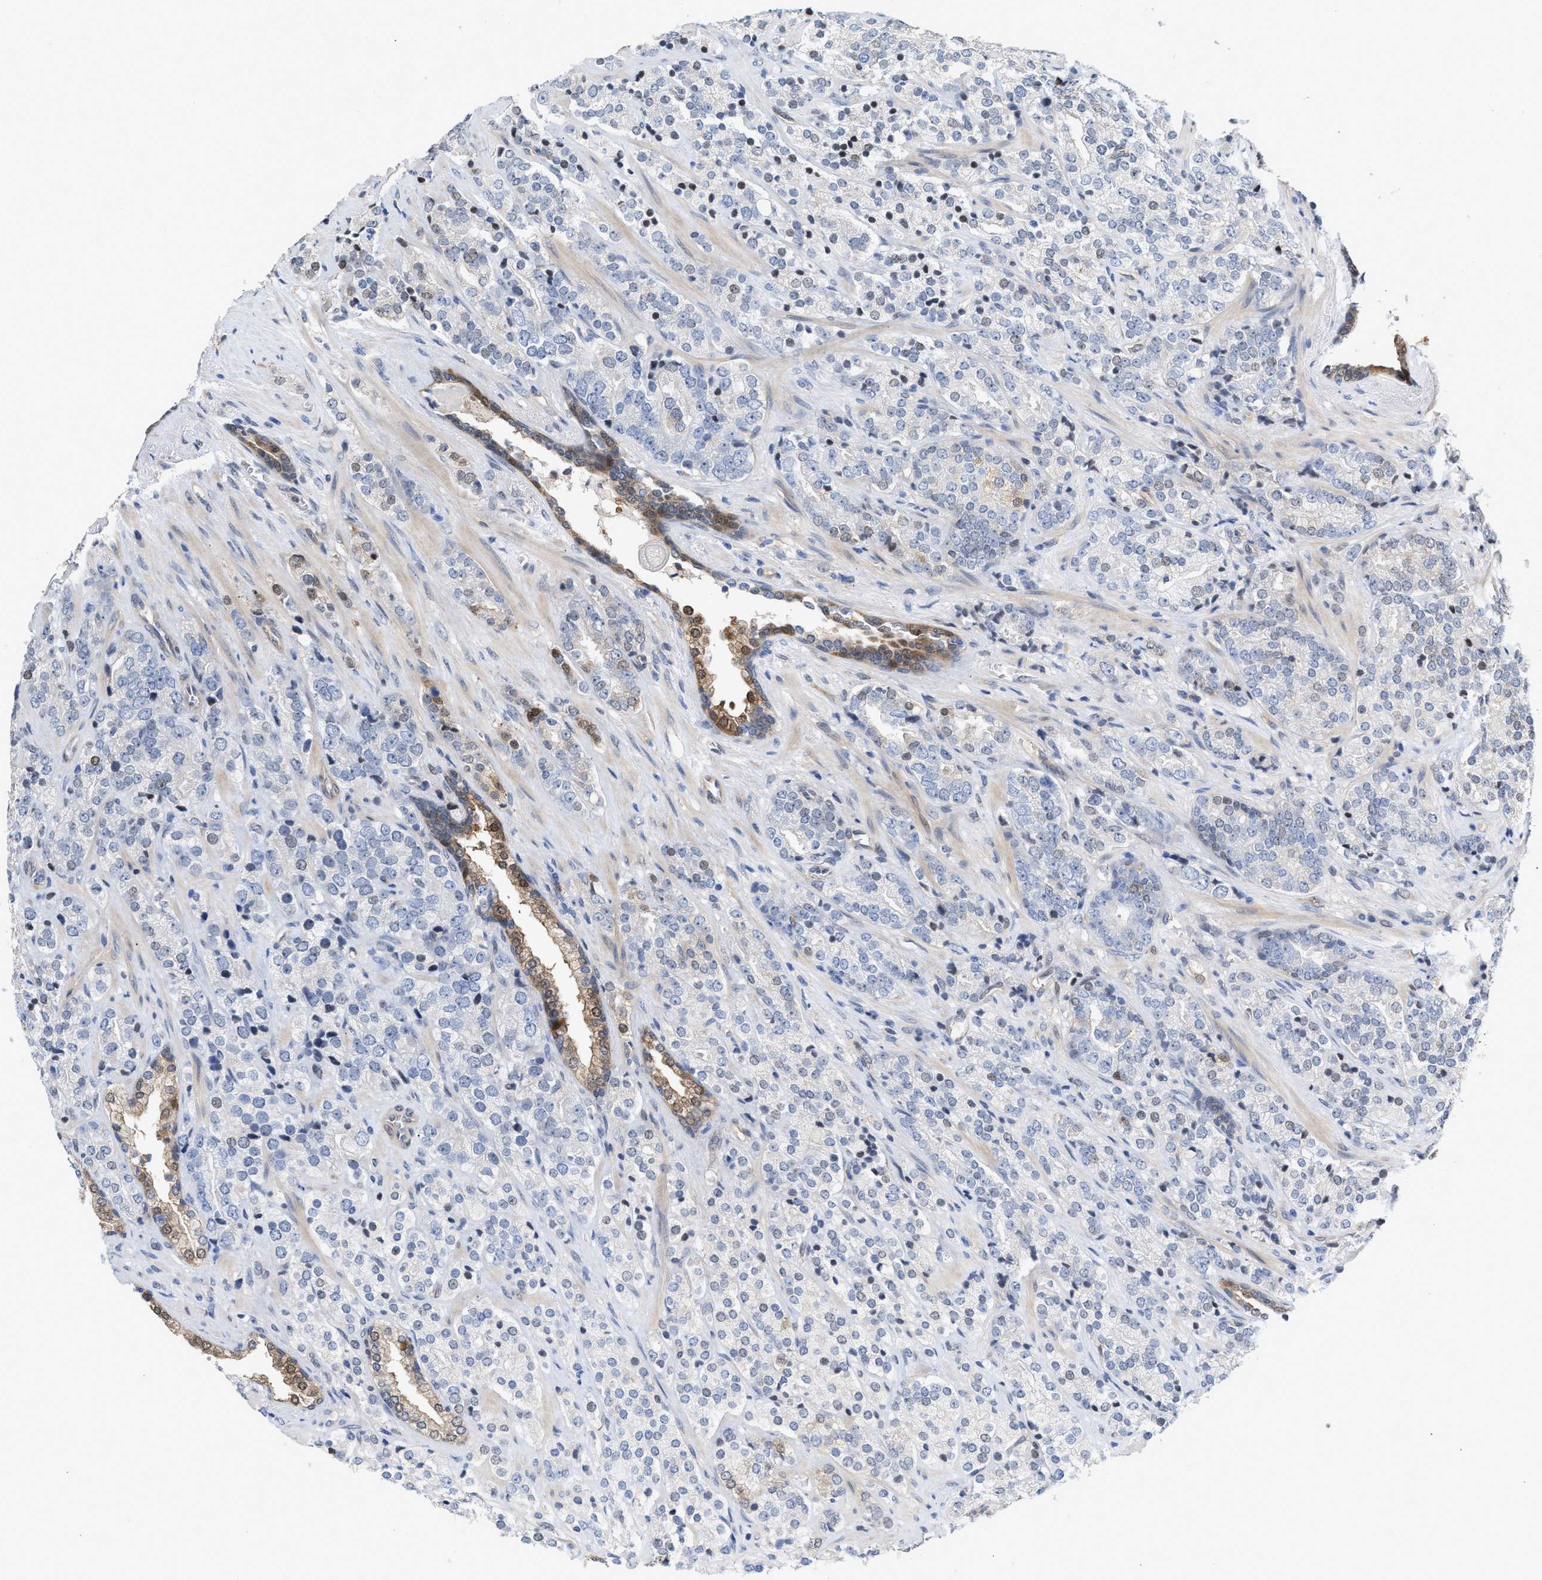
{"staining": {"intensity": "negative", "quantity": "none", "location": "none"}, "tissue": "prostate cancer", "cell_type": "Tumor cells", "image_type": "cancer", "snomed": [{"axis": "morphology", "description": "Adenocarcinoma, High grade"}, {"axis": "topography", "description": "Prostate"}], "caption": "An immunohistochemistry (IHC) photomicrograph of prostate high-grade adenocarcinoma is shown. There is no staining in tumor cells of prostate high-grade adenocarcinoma. Brightfield microscopy of immunohistochemistry stained with DAB (brown) and hematoxylin (blue), captured at high magnification.", "gene": "TP53I3", "patient": {"sex": "male", "age": 71}}